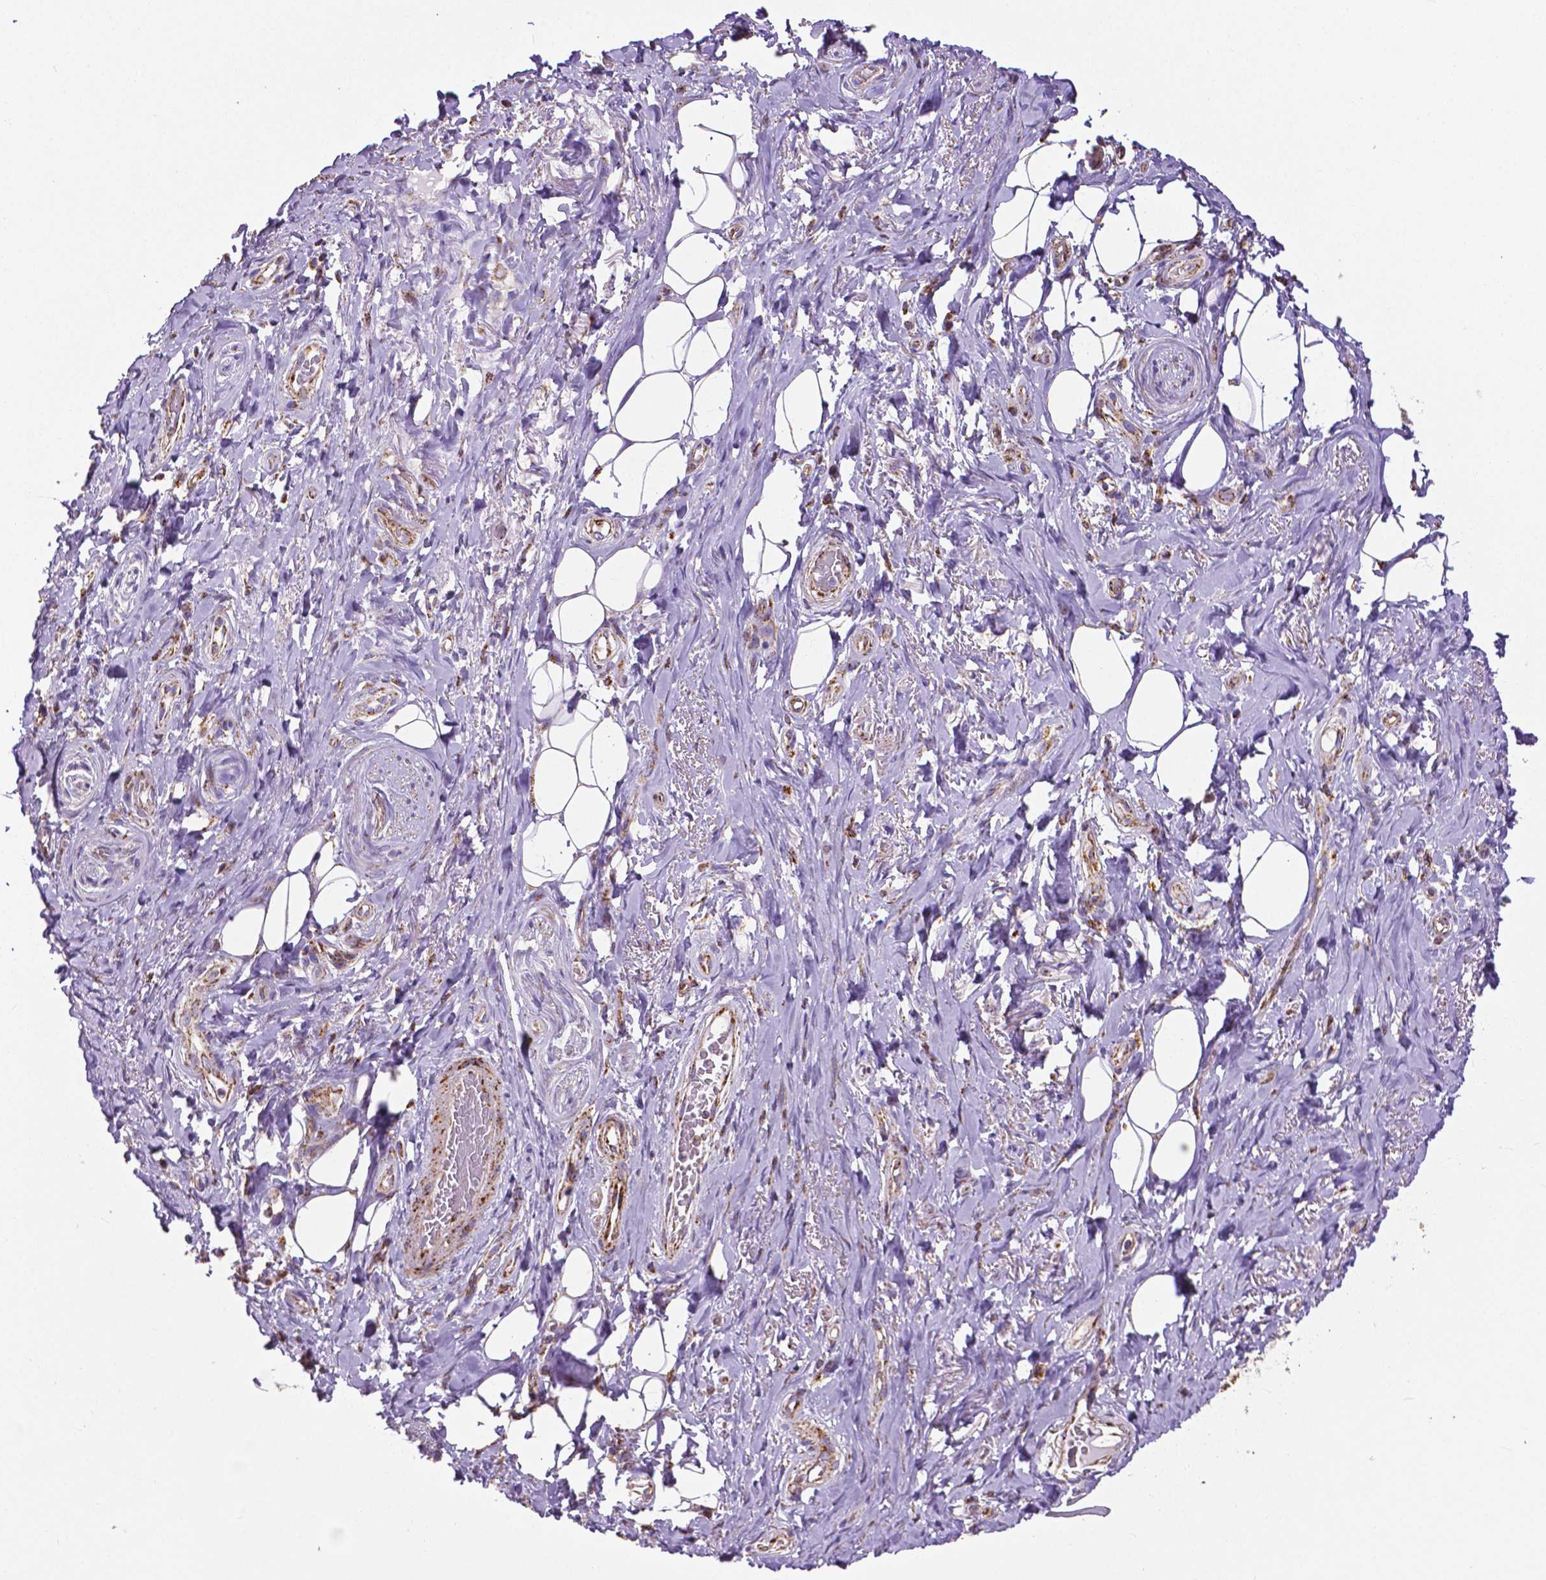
{"staining": {"intensity": "negative", "quantity": "none", "location": "none"}, "tissue": "adipose tissue", "cell_type": "Adipocytes", "image_type": "normal", "snomed": [{"axis": "morphology", "description": "Normal tissue, NOS"}, {"axis": "topography", "description": "Anal"}, {"axis": "topography", "description": "Peripheral nerve tissue"}], "caption": "The image shows no significant positivity in adipocytes of adipose tissue.", "gene": "MACC1", "patient": {"sex": "male", "age": 53}}